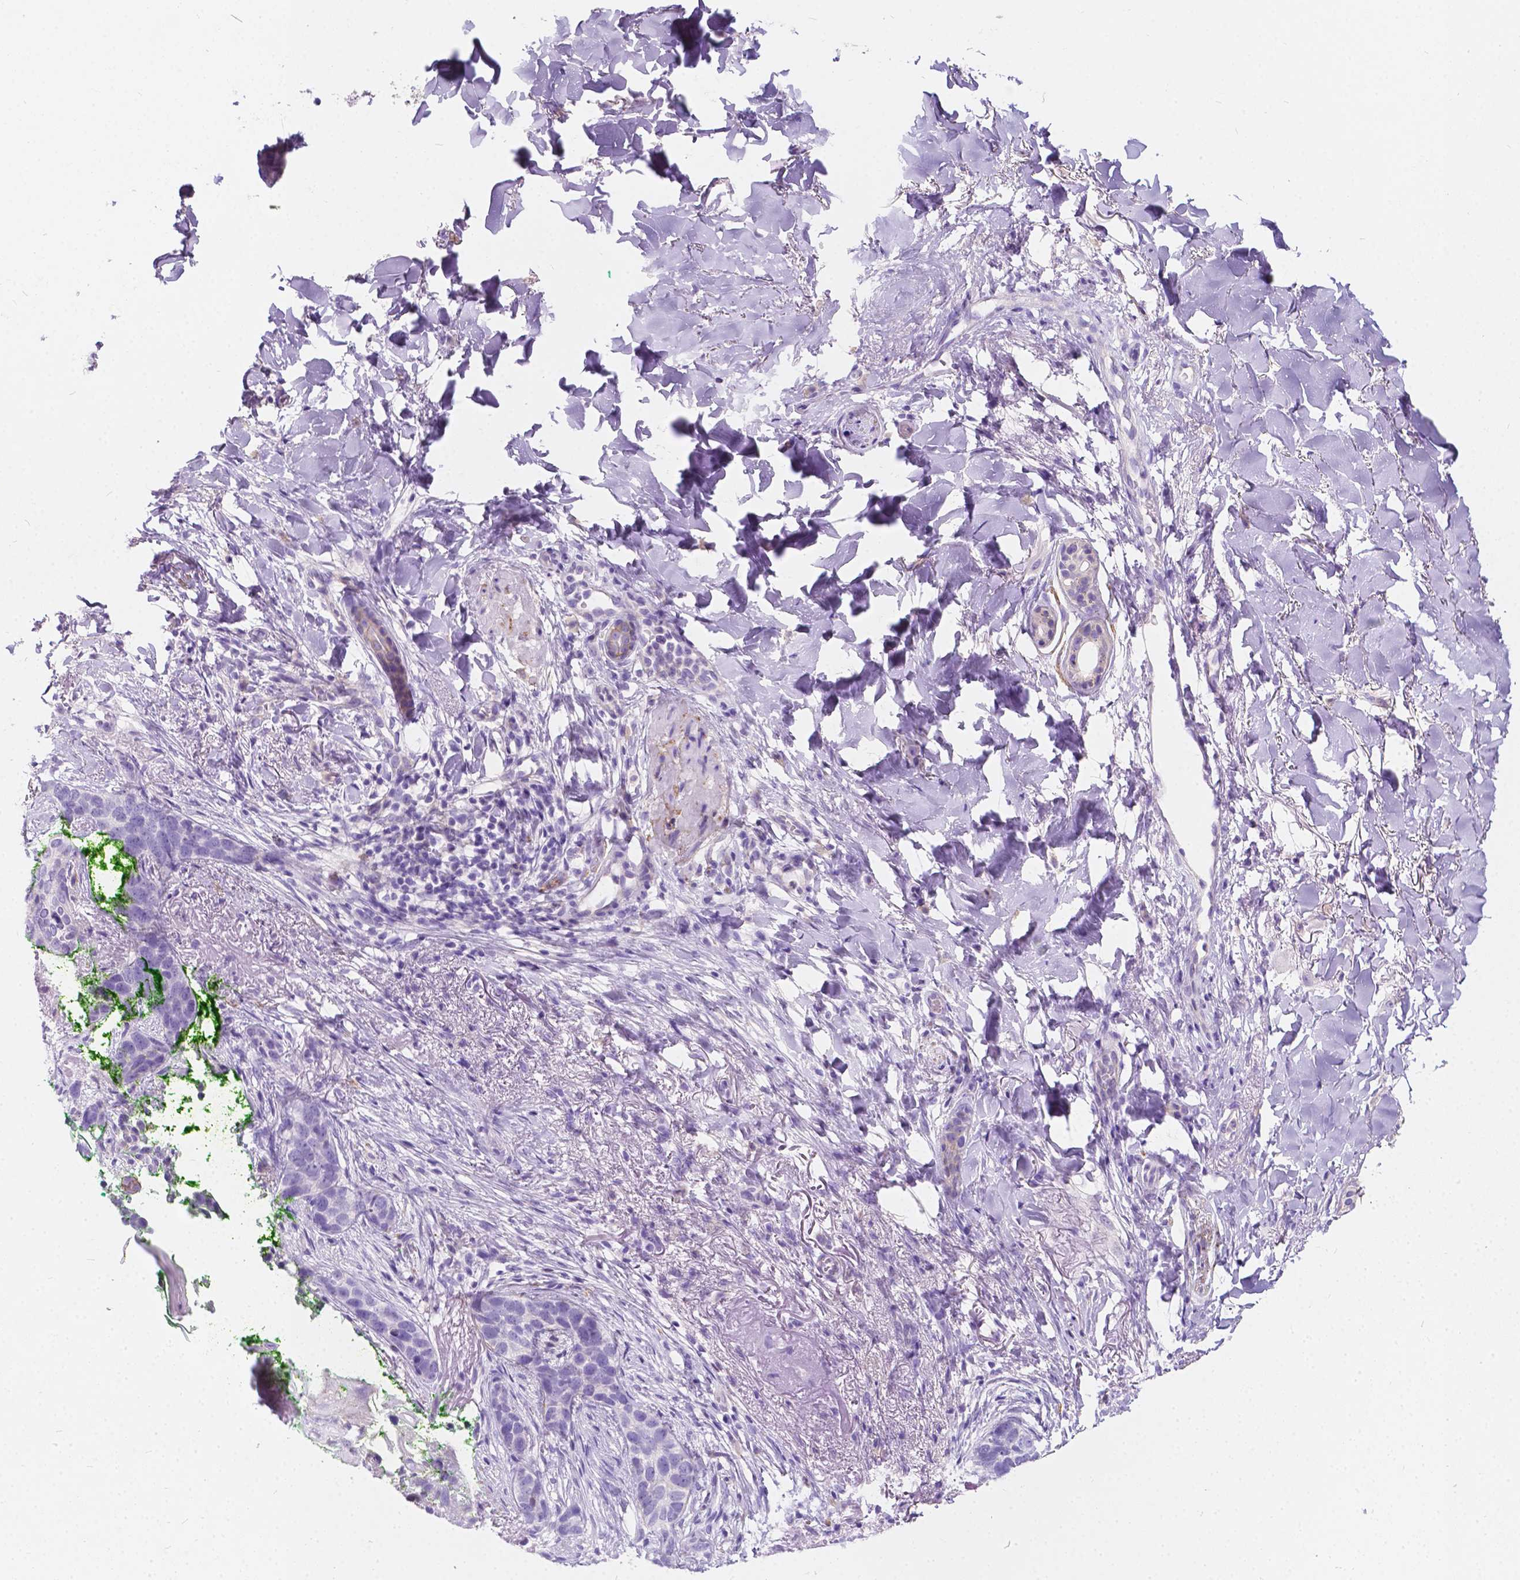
{"staining": {"intensity": "negative", "quantity": "none", "location": "none"}, "tissue": "skin cancer", "cell_type": "Tumor cells", "image_type": "cancer", "snomed": [{"axis": "morphology", "description": "Normal tissue, NOS"}, {"axis": "morphology", "description": "Basal cell carcinoma"}, {"axis": "topography", "description": "Skin"}], "caption": "DAB (3,3'-diaminobenzidine) immunohistochemical staining of human skin cancer exhibits no significant staining in tumor cells. (DAB IHC, high magnification).", "gene": "GNAO1", "patient": {"sex": "male", "age": 84}}